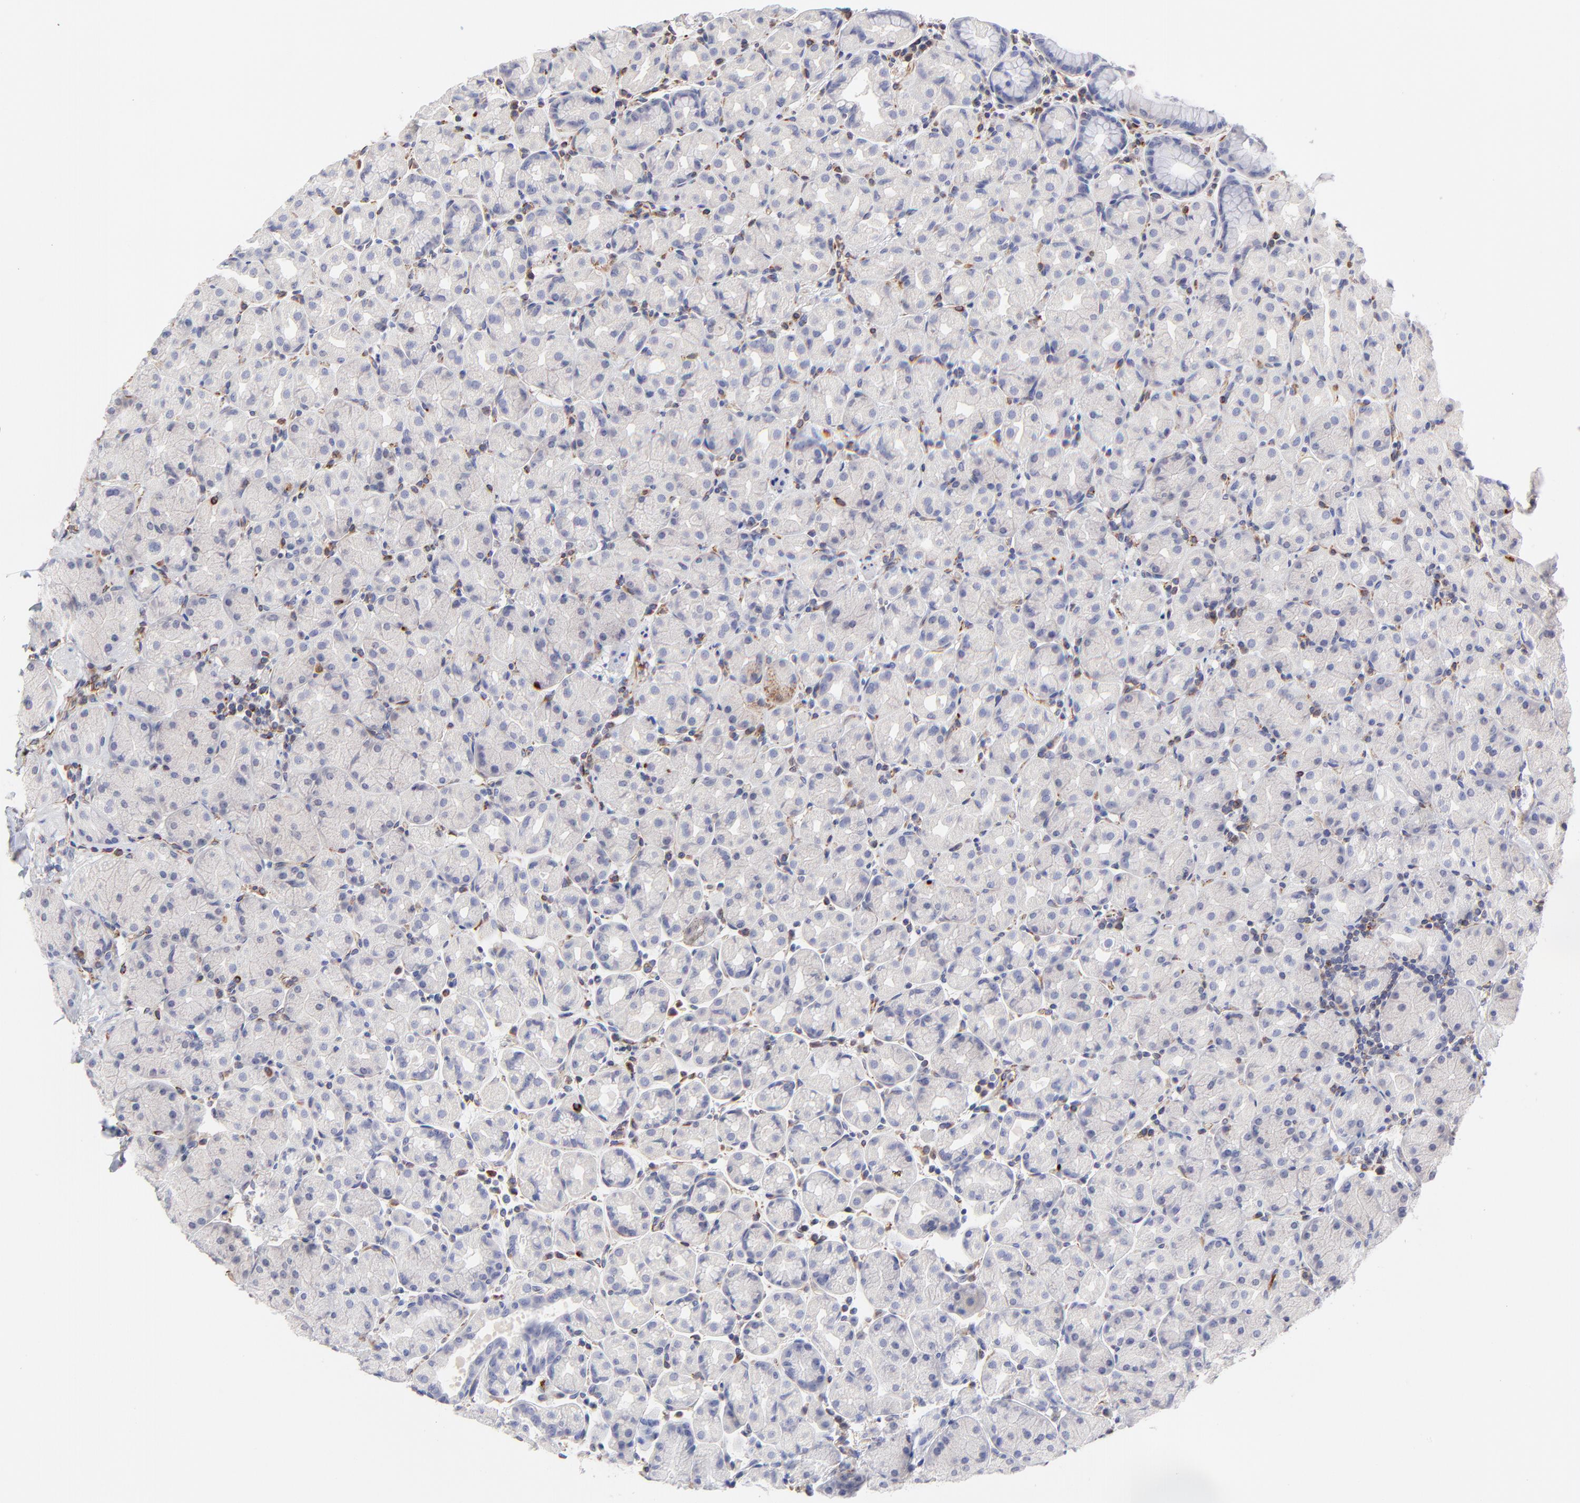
{"staining": {"intensity": "negative", "quantity": "none", "location": "none"}, "tissue": "stomach", "cell_type": "Glandular cells", "image_type": "normal", "snomed": [{"axis": "morphology", "description": "Normal tissue, NOS"}, {"axis": "topography", "description": "Stomach, lower"}], "caption": "Immunohistochemistry (IHC) histopathology image of normal stomach: stomach stained with DAB (3,3'-diaminobenzidine) reveals no significant protein expression in glandular cells. (DAB (3,3'-diaminobenzidine) IHC visualized using brightfield microscopy, high magnification).", "gene": "COX8C", "patient": {"sex": "male", "age": 56}}